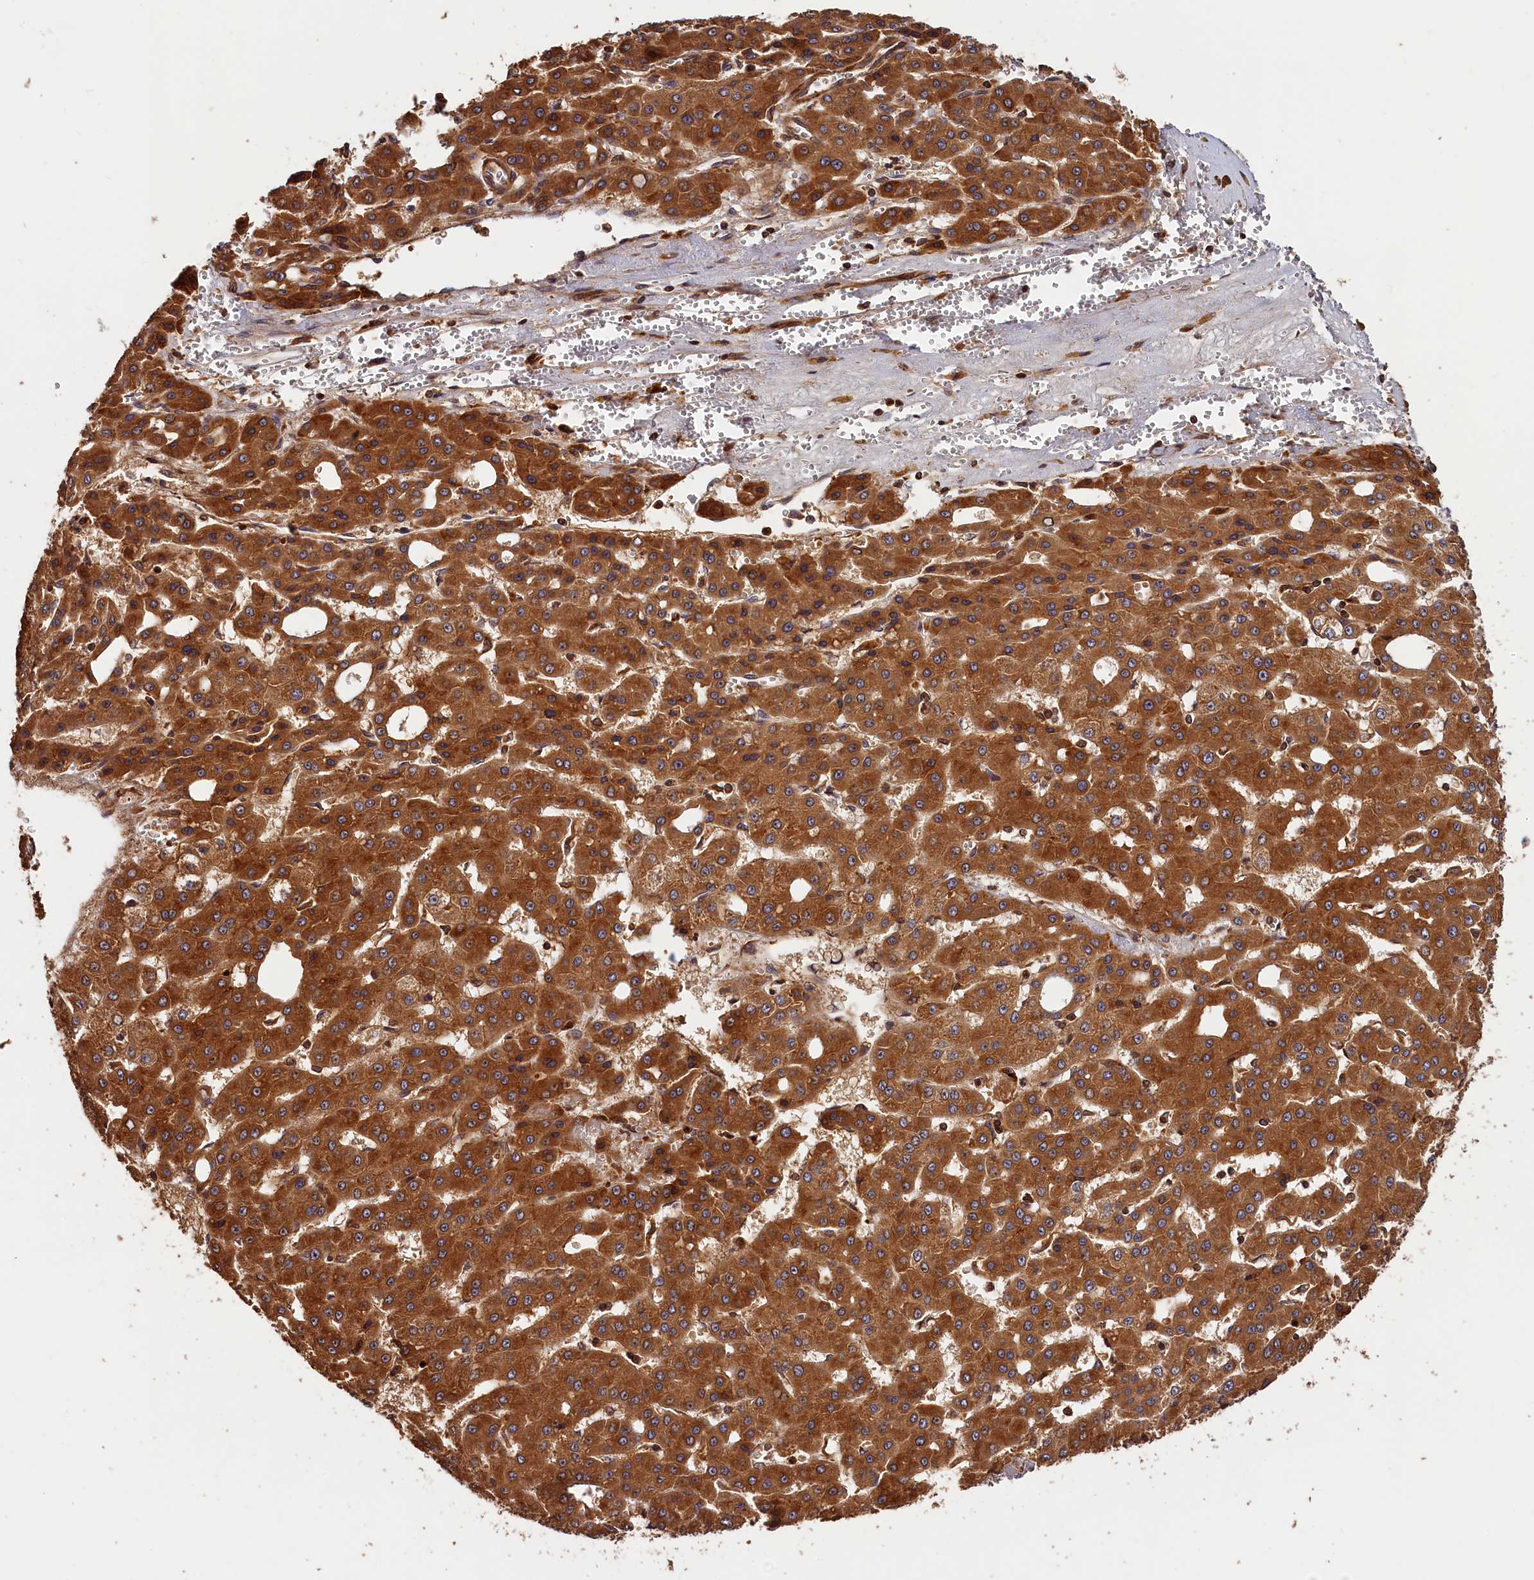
{"staining": {"intensity": "strong", "quantity": ">75%", "location": "cytoplasmic/membranous"}, "tissue": "liver cancer", "cell_type": "Tumor cells", "image_type": "cancer", "snomed": [{"axis": "morphology", "description": "Carcinoma, Hepatocellular, NOS"}, {"axis": "topography", "description": "Liver"}], "caption": "The histopathology image displays a brown stain indicating the presence of a protein in the cytoplasmic/membranous of tumor cells in hepatocellular carcinoma (liver).", "gene": "HMOX2", "patient": {"sex": "male", "age": 47}}